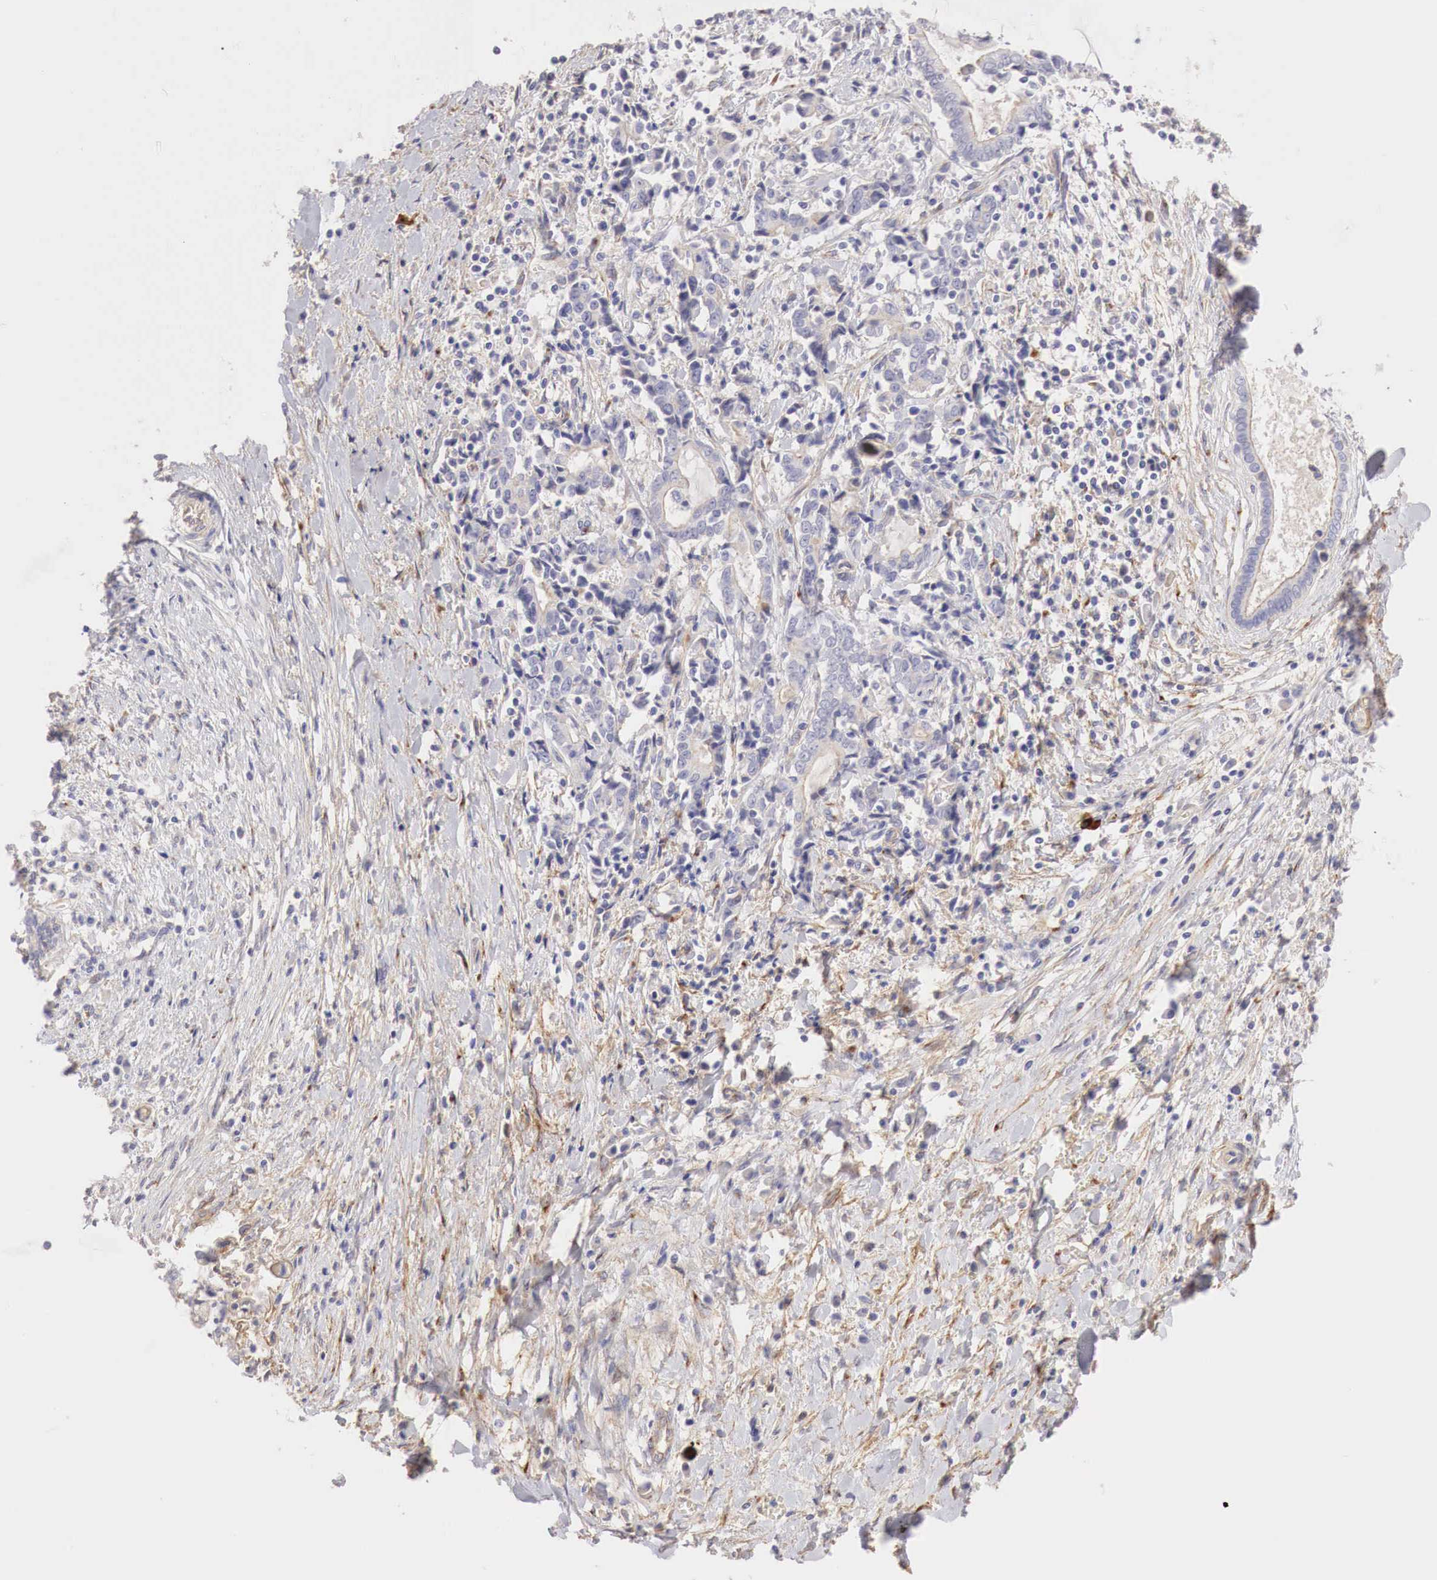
{"staining": {"intensity": "negative", "quantity": "none", "location": "none"}, "tissue": "liver cancer", "cell_type": "Tumor cells", "image_type": "cancer", "snomed": [{"axis": "morphology", "description": "Cholangiocarcinoma"}, {"axis": "topography", "description": "Liver"}], "caption": "The photomicrograph reveals no staining of tumor cells in liver cholangiocarcinoma.", "gene": "KLHDC7B", "patient": {"sex": "male", "age": 57}}